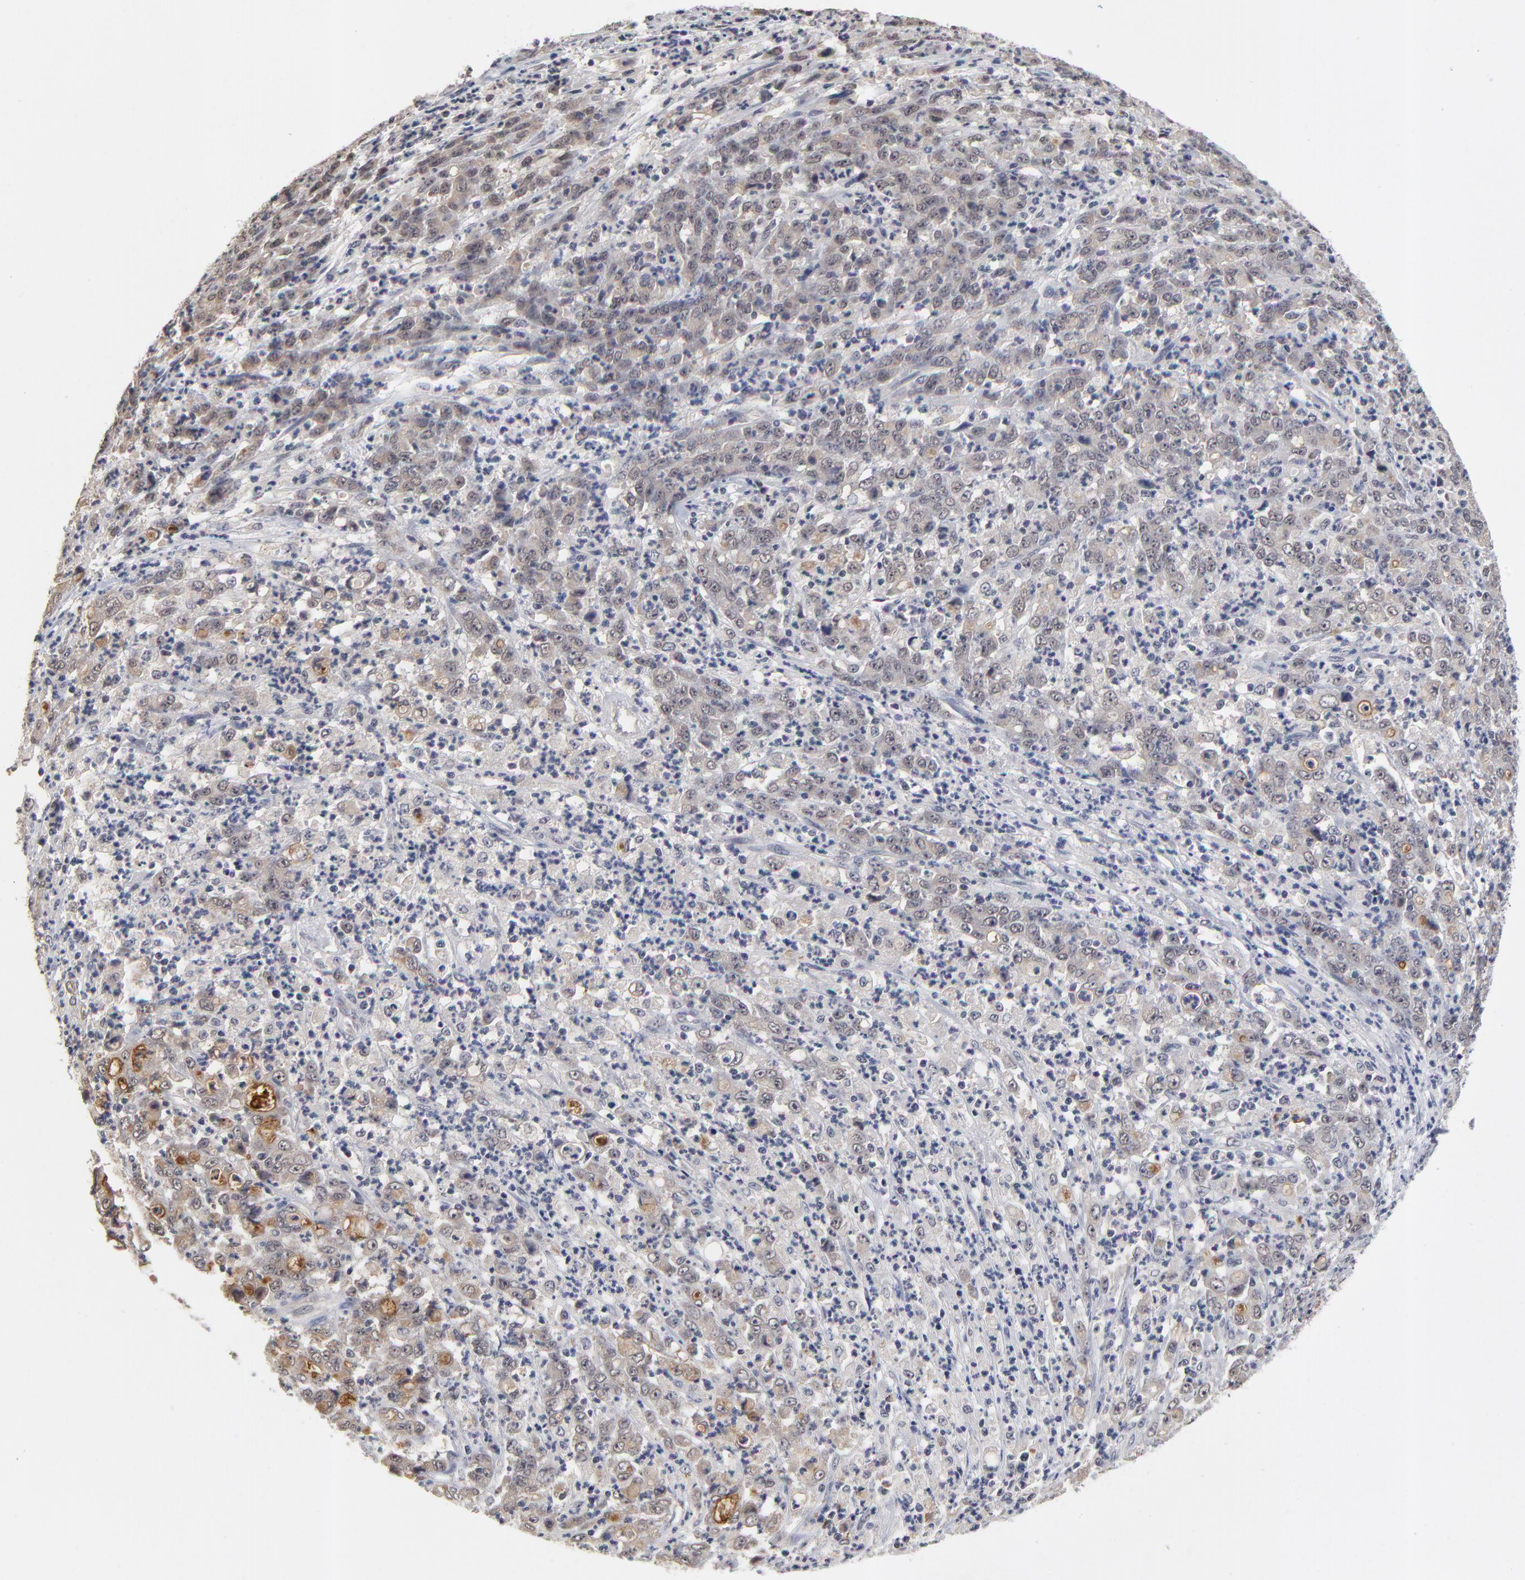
{"staining": {"intensity": "weak", "quantity": ">75%", "location": "cytoplasmic/membranous"}, "tissue": "stomach cancer", "cell_type": "Tumor cells", "image_type": "cancer", "snomed": [{"axis": "morphology", "description": "Adenocarcinoma, NOS"}, {"axis": "topography", "description": "Stomach, lower"}], "caption": "Weak cytoplasmic/membranous protein positivity is seen in about >75% of tumor cells in adenocarcinoma (stomach).", "gene": "WSB1", "patient": {"sex": "female", "age": 71}}